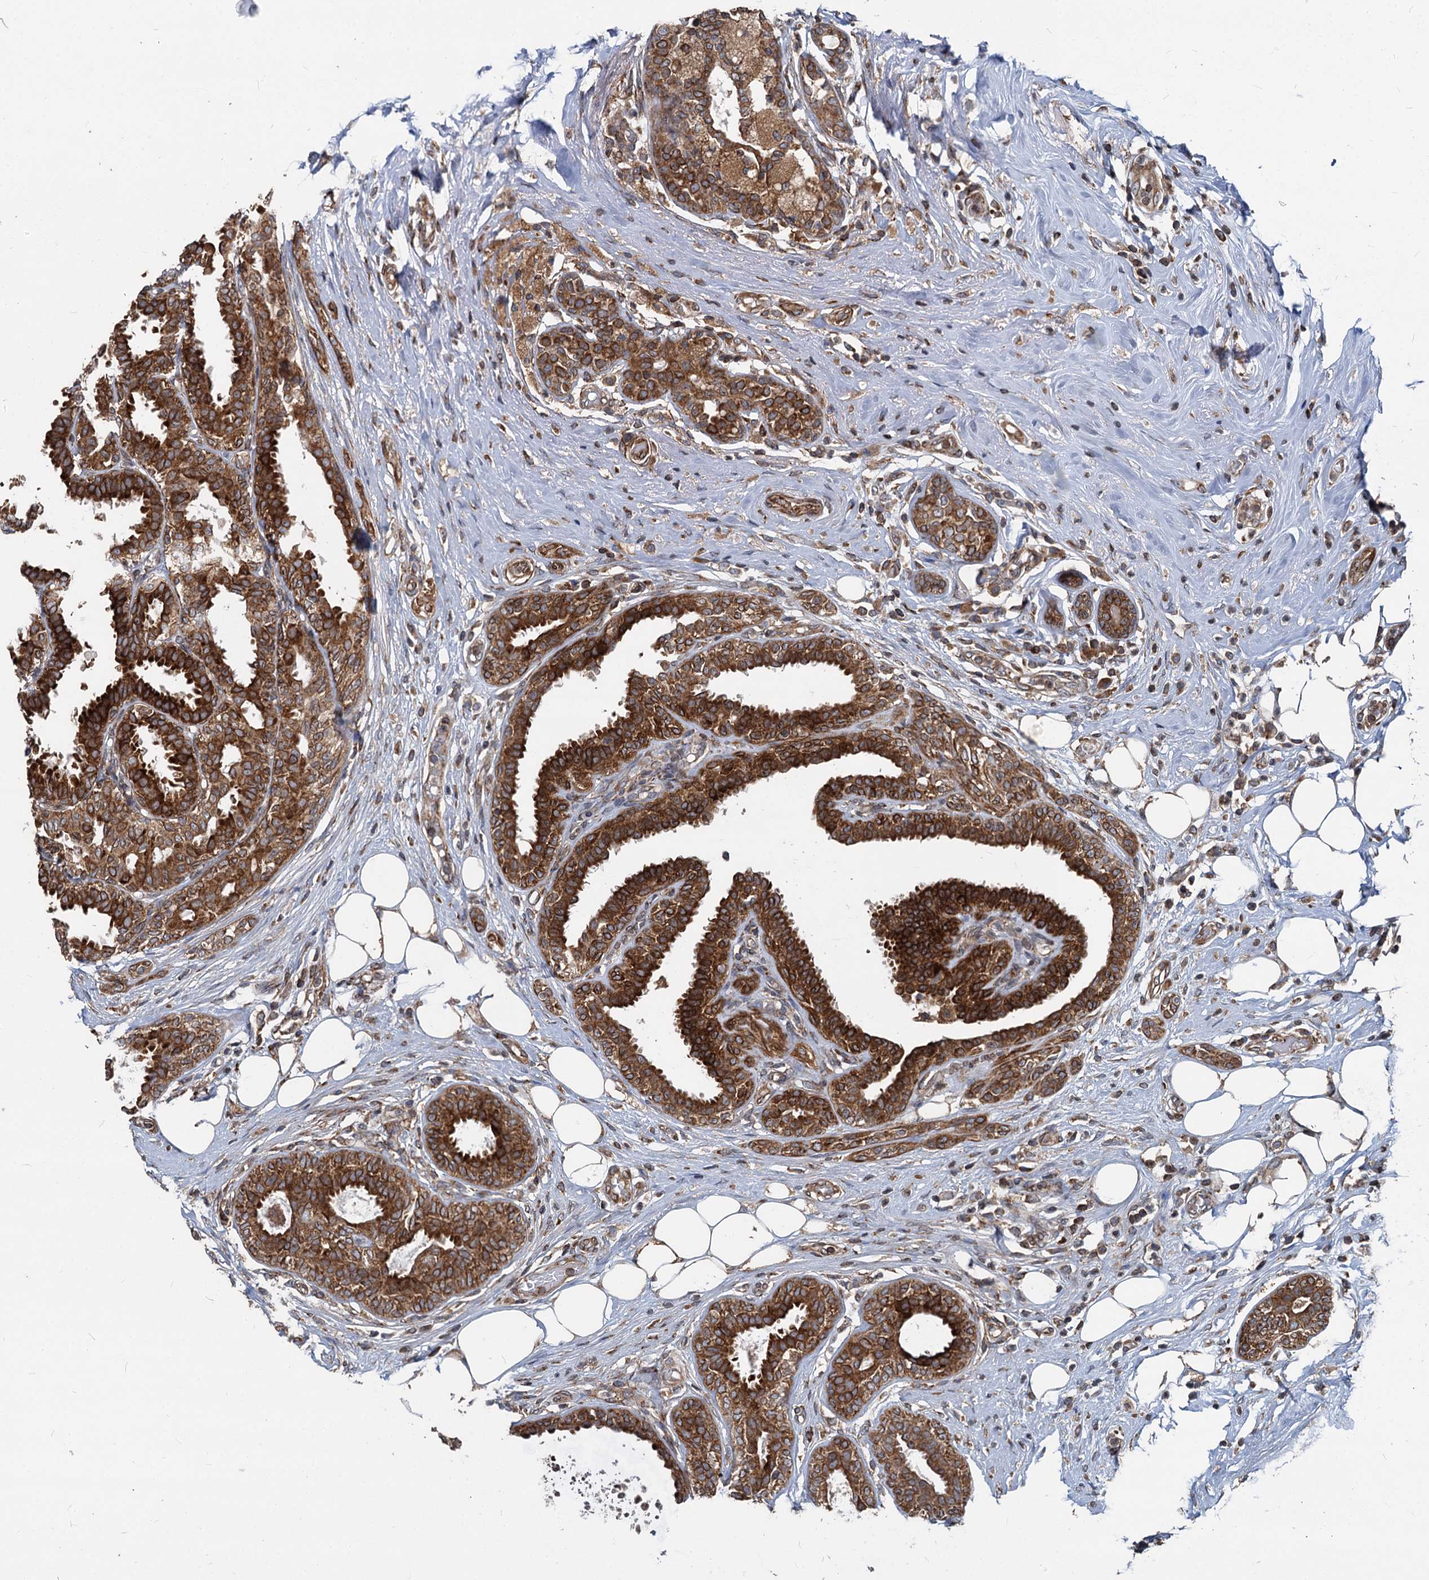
{"staining": {"intensity": "strong", "quantity": ">75%", "location": "cytoplasmic/membranous"}, "tissue": "breast cancer", "cell_type": "Tumor cells", "image_type": "cancer", "snomed": [{"axis": "morphology", "description": "Lobular carcinoma"}, {"axis": "topography", "description": "Breast"}], "caption": "Breast cancer (lobular carcinoma) stained with DAB (3,3'-diaminobenzidine) immunohistochemistry (IHC) demonstrates high levels of strong cytoplasmic/membranous staining in about >75% of tumor cells.", "gene": "STIM1", "patient": {"sex": "female", "age": 51}}